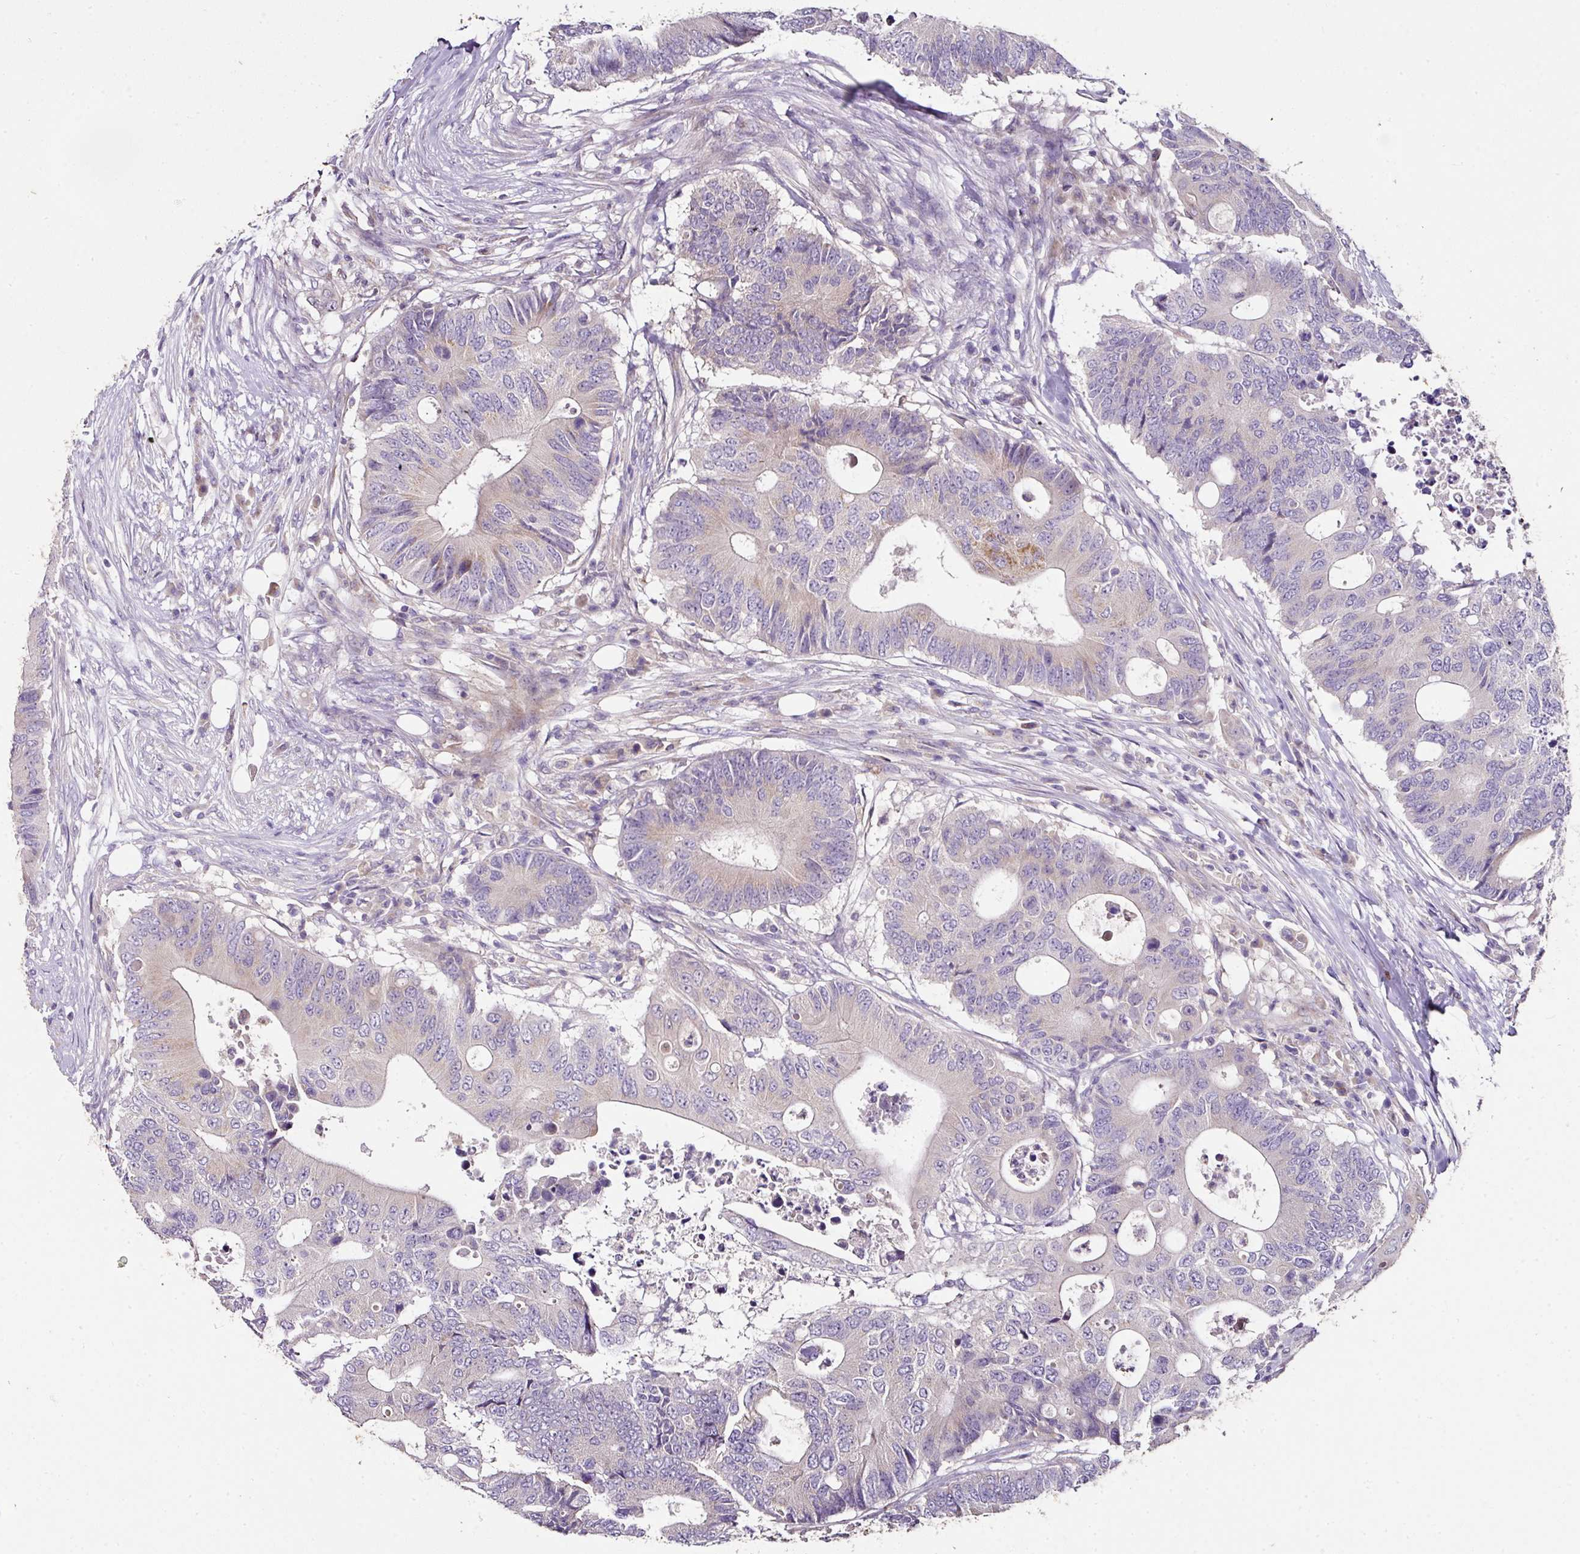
{"staining": {"intensity": "weak", "quantity": "<25%", "location": "cytoplasmic/membranous"}, "tissue": "colorectal cancer", "cell_type": "Tumor cells", "image_type": "cancer", "snomed": [{"axis": "morphology", "description": "Adenocarcinoma, NOS"}, {"axis": "topography", "description": "Colon"}], "caption": "IHC of human adenocarcinoma (colorectal) exhibits no expression in tumor cells.", "gene": "SKIC2", "patient": {"sex": "male", "age": 71}}